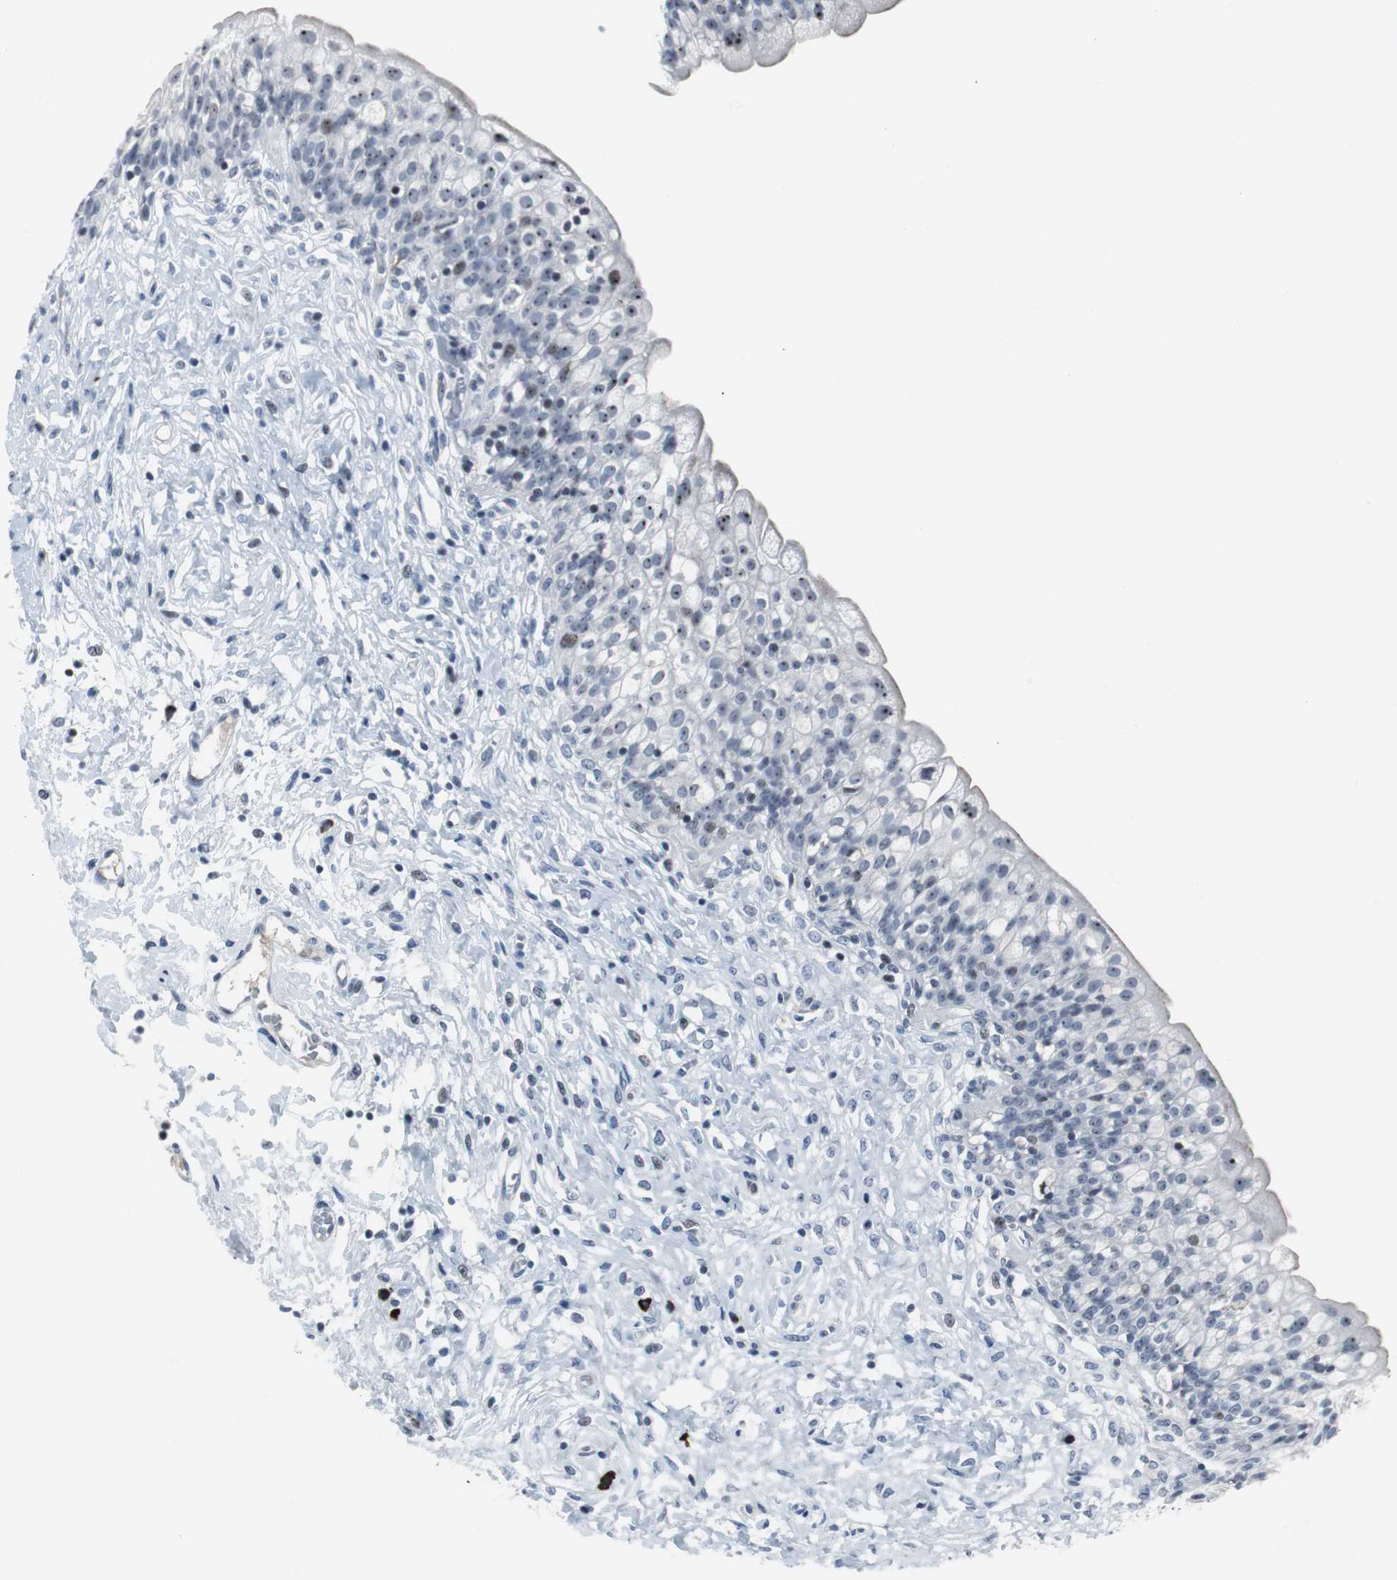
{"staining": {"intensity": "moderate", "quantity": "25%-75%", "location": "nuclear"}, "tissue": "urinary bladder", "cell_type": "Urothelial cells", "image_type": "normal", "snomed": [{"axis": "morphology", "description": "Normal tissue, NOS"}, {"axis": "morphology", "description": "Inflammation, NOS"}, {"axis": "topography", "description": "Urinary bladder"}], "caption": "Human urinary bladder stained for a protein (brown) shows moderate nuclear positive staining in about 25%-75% of urothelial cells.", "gene": "DOK1", "patient": {"sex": "female", "age": 80}}